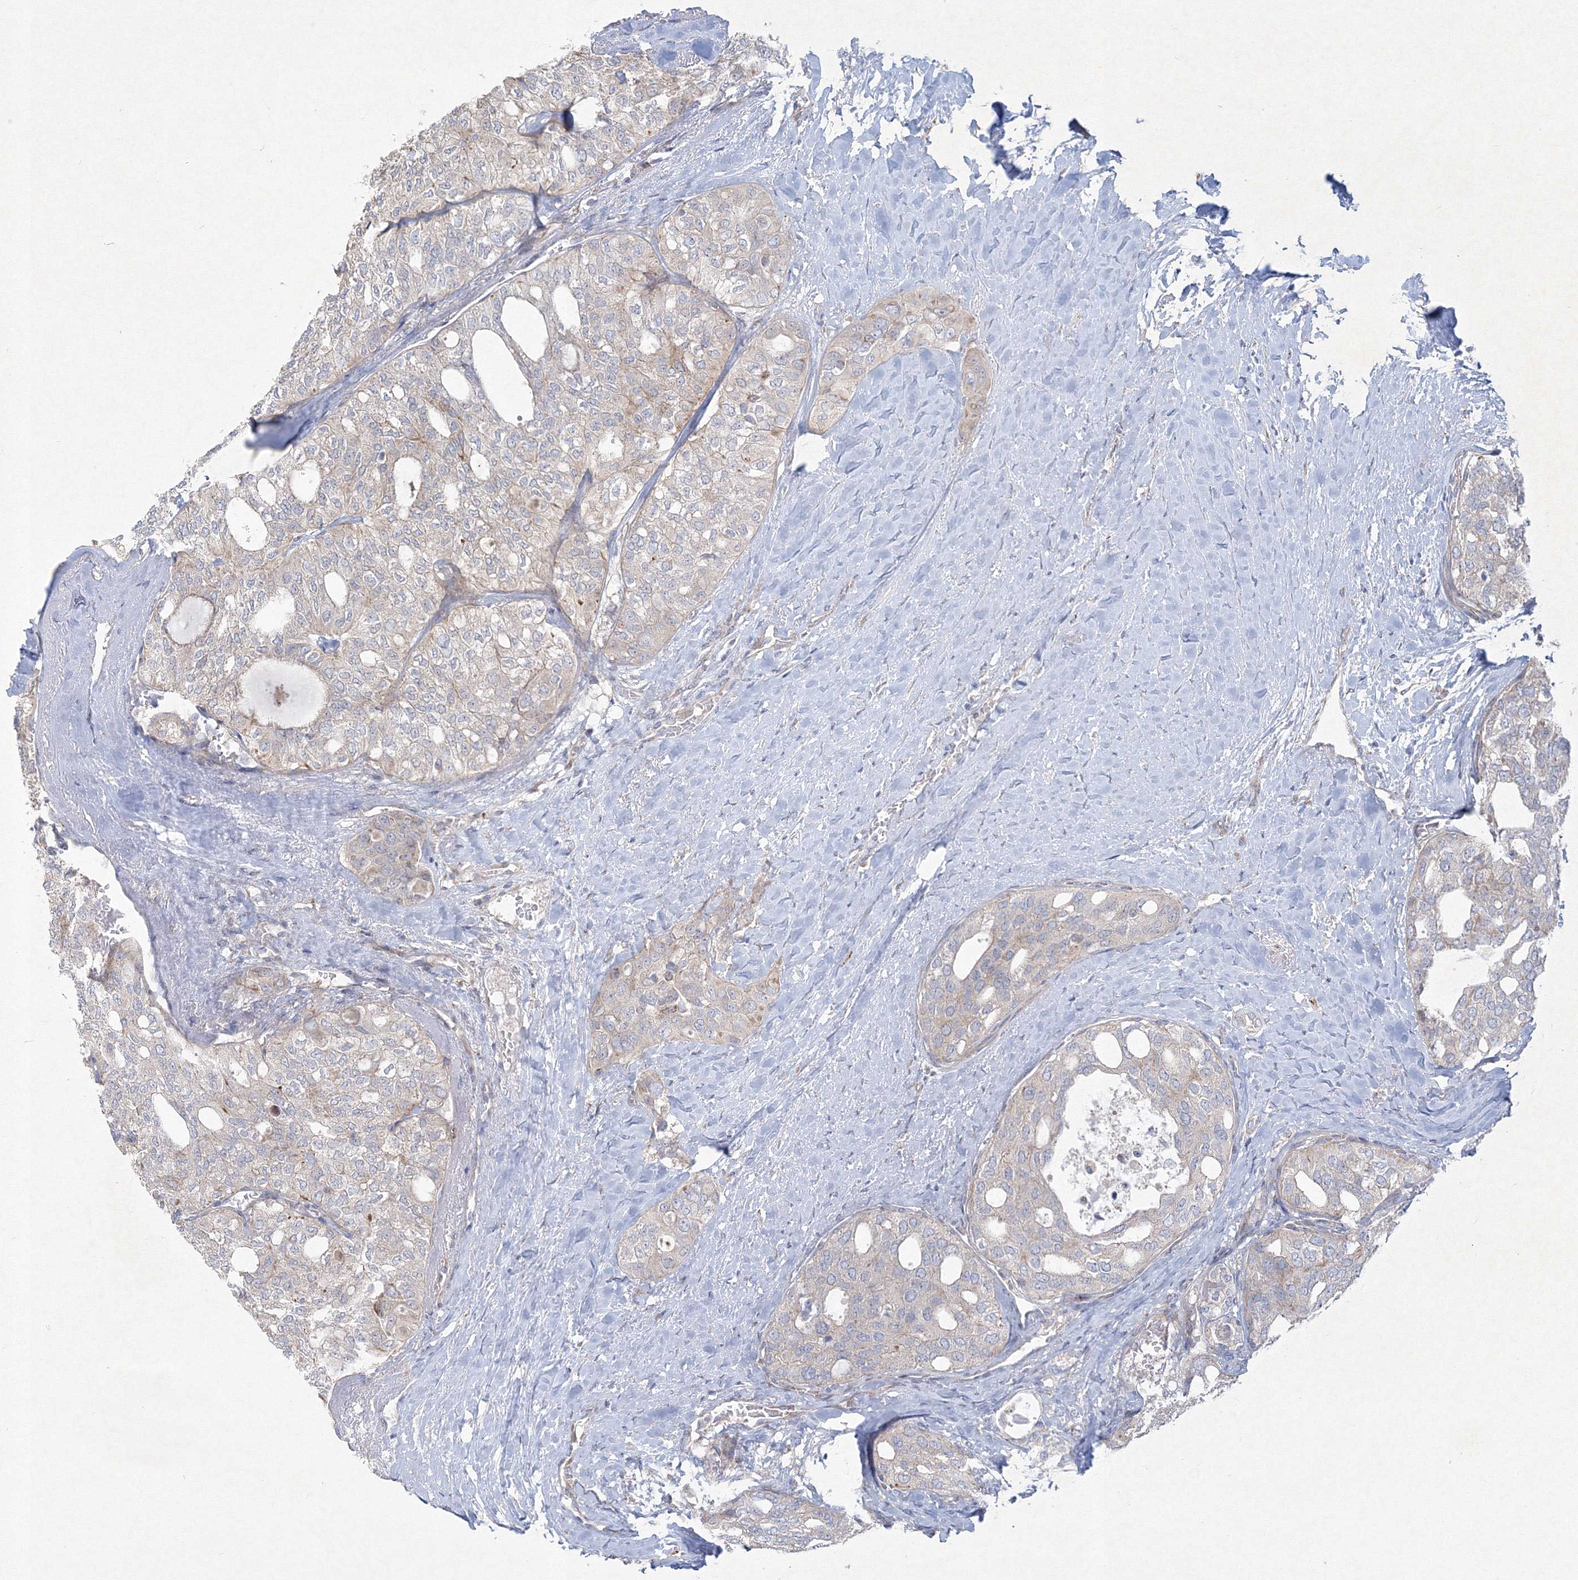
{"staining": {"intensity": "negative", "quantity": "none", "location": "none"}, "tissue": "thyroid cancer", "cell_type": "Tumor cells", "image_type": "cancer", "snomed": [{"axis": "morphology", "description": "Follicular adenoma carcinoma, NOS"}, {"axis": "topography", "description": "Thyroid gland"}], "caption": "The image exhibits no staining of tumor cells in thyroid follicular adenoma carcinoma. (Brightfield microscopy of DAB immunohistochemistry (IHC) at high magnification).", "gene": "WDR49", "patient": {"sex": "male", "age": 75}}